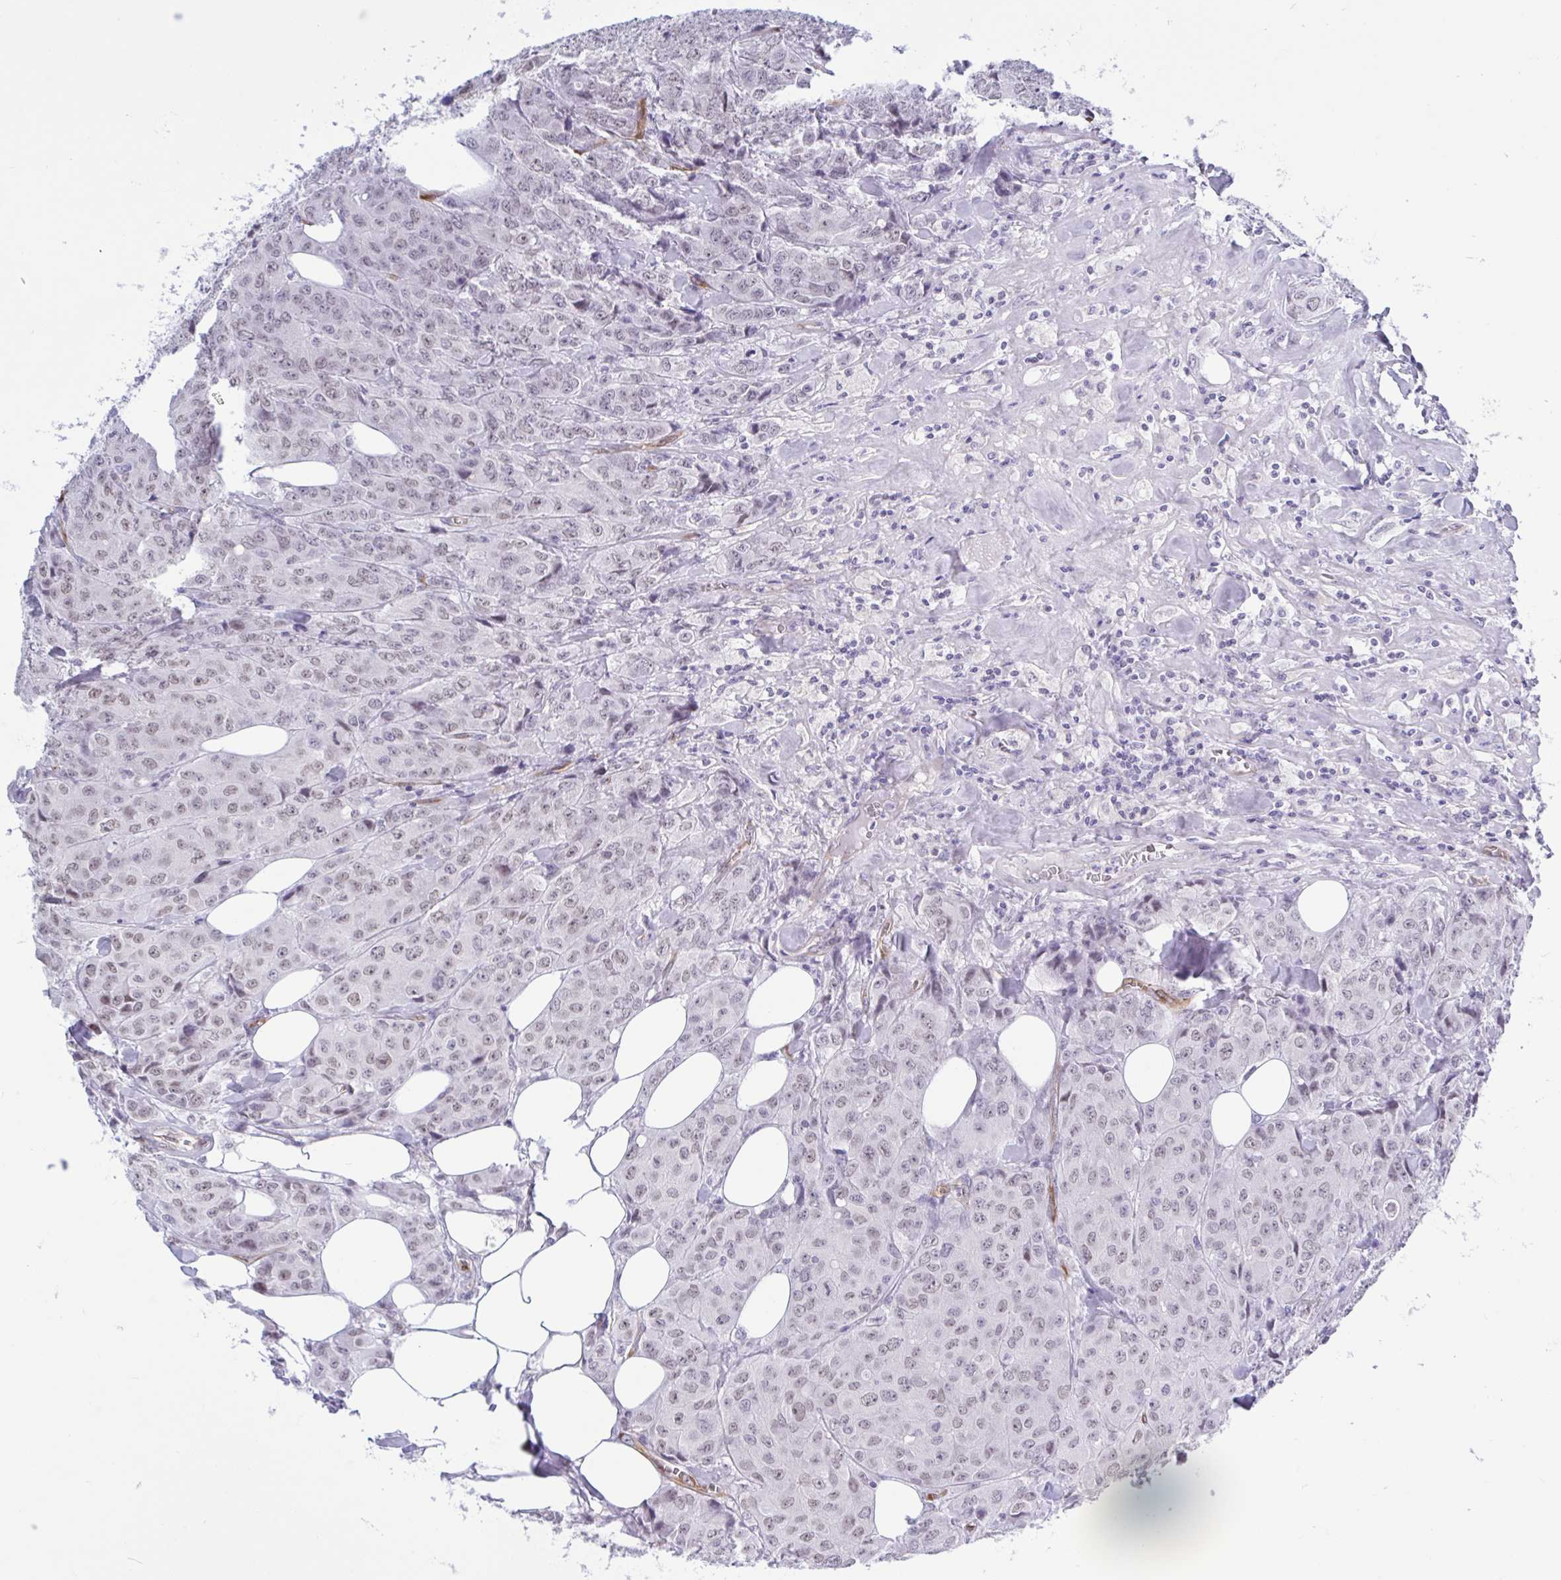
{"staining": {"intensity": "negative", "quantity": "none", "location": "none"}, "tissue": "breast cancer", "cell_type": "Tumor cells", "image_type": "cancer", "snomed": [{"axis": "morphology", "description": "Duct carcinoma"}, {"axis": "topography", "description": "Breast"}], "caption": "DAB immunohistochemical staining of invasive ductal carcinoma (breast) exhibits no significant expression in tumor cells.", "gene": "EML1", "patient": {"sex": "female", "age": 43}}